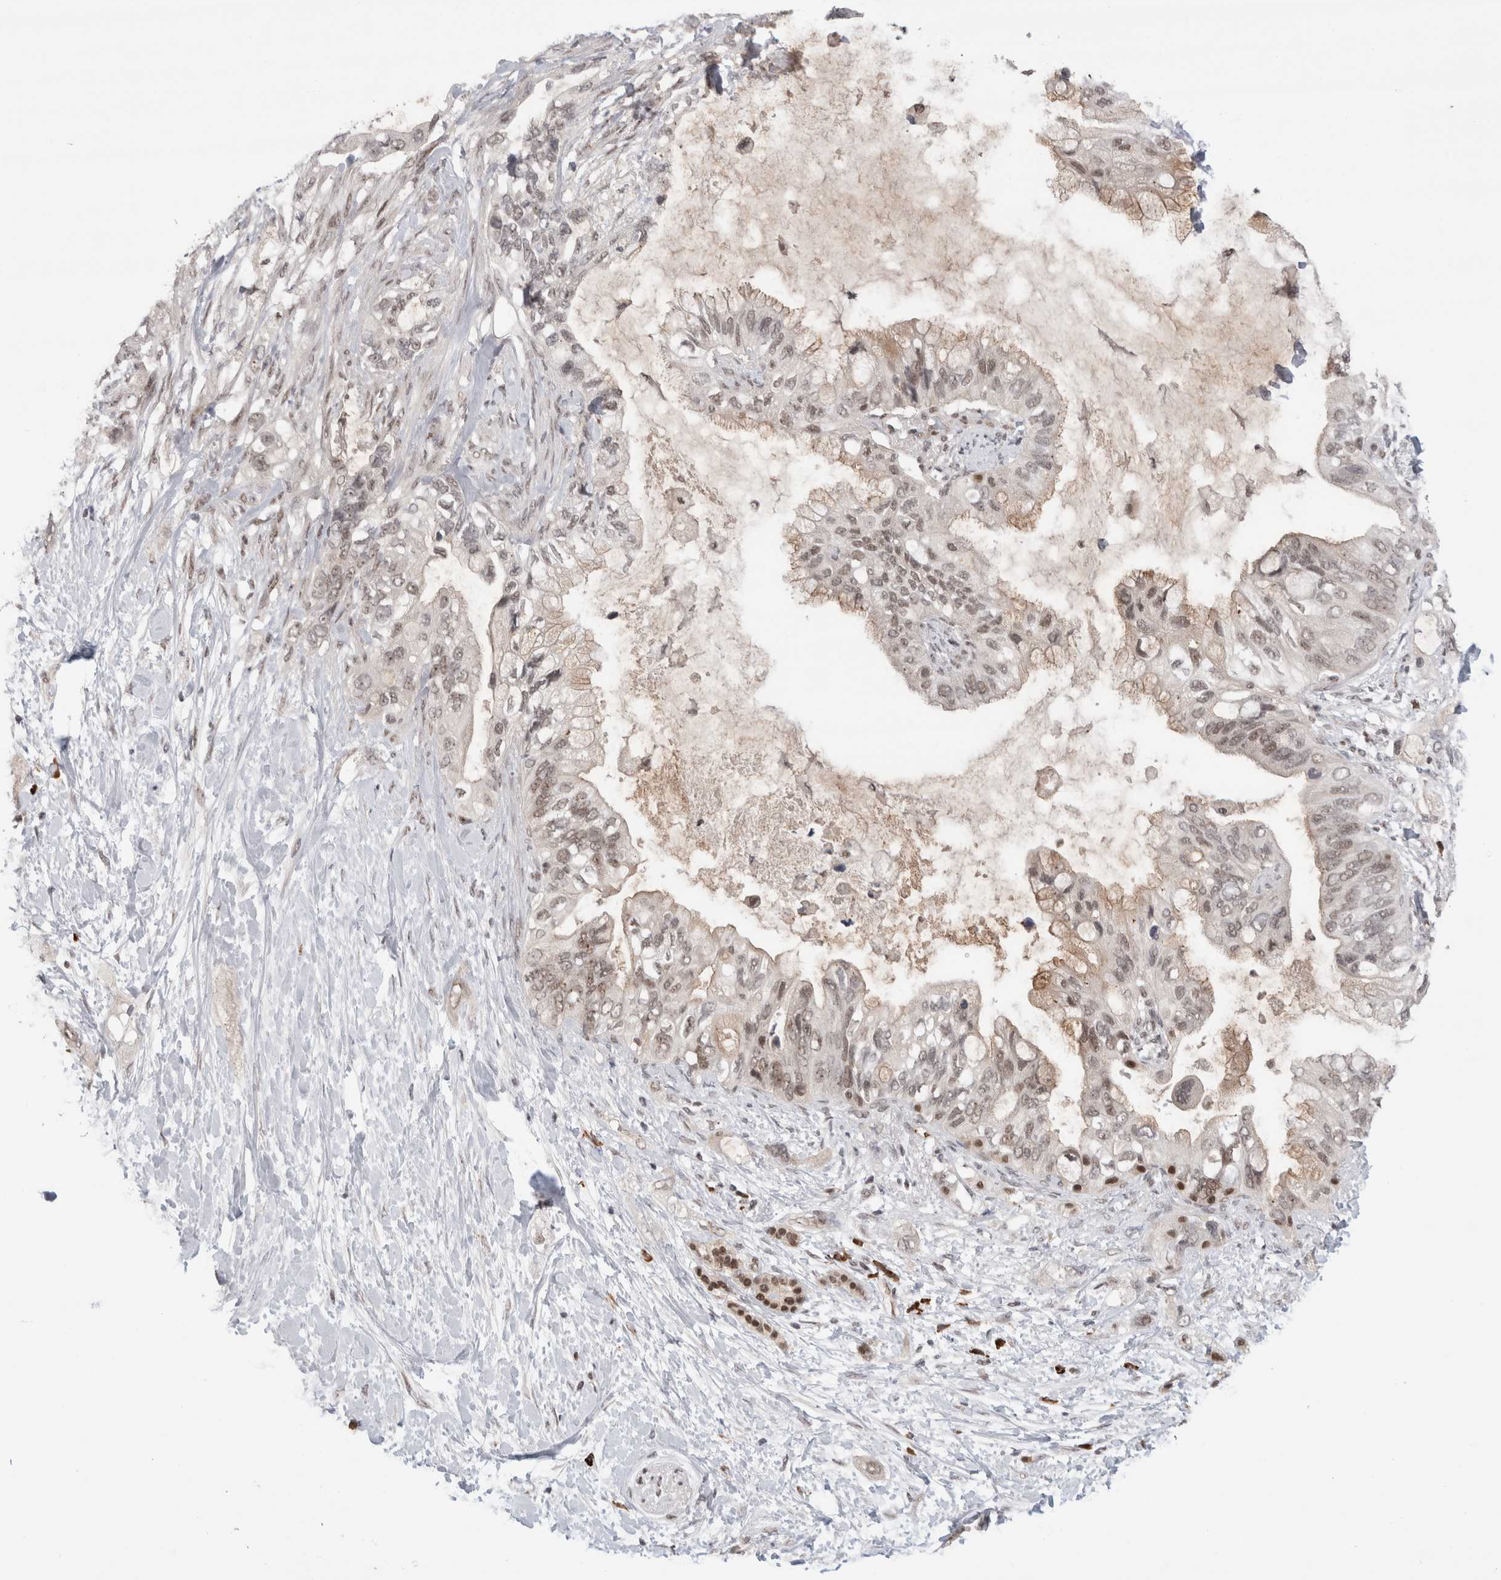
{"staining": {"intensity": "weak", "quantity": ">75%", "location": "nuclear"}, "tissue": "pancreatic cancer", "cell_type": "Tumor cells", "image_type": "cancer", "snomed": [{"axis": "morphology", "description": "Adenocarcinoma, NOS"}, {"axis": "topography", "description": "Pancreas"}], "caption": "Human pancreatic adenocarcinoma stained with a protein marker displays weak staining in tumor cells.", "gene": "ZNF24", "patient": {"sex": "female", "age": 56}}